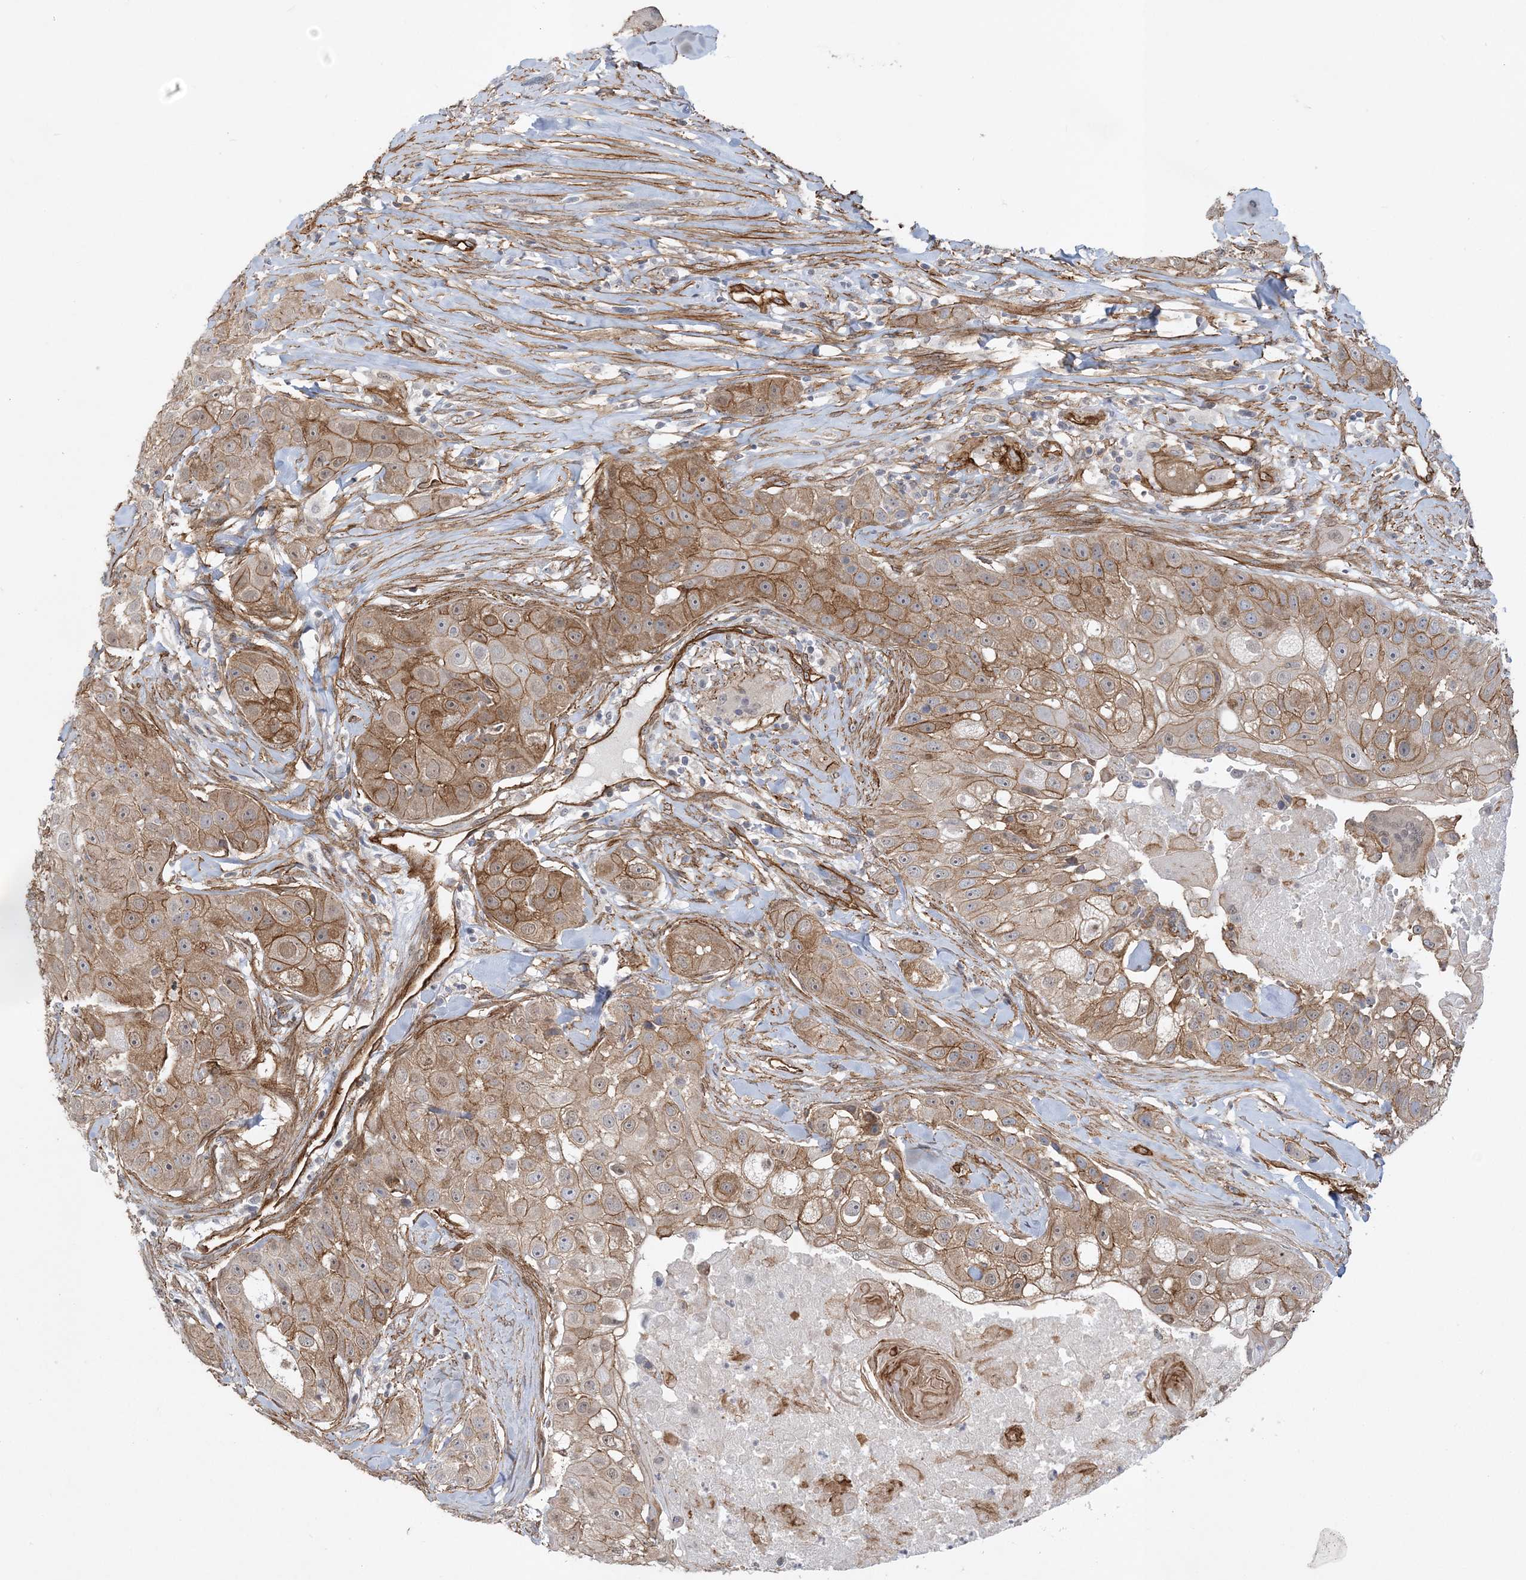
{"staining": {"intensity": "moderate", "quantity": ">75%", "location": "cytoplasmic/membranous,nuclear"}, "tissue": "head and neck cancer", "cell_type": "Tumor cells", "image_type": "cancer", "snomed": [{"axis": "morphology", "description": "Normal tissue, NOS"}, {"axis": "morphology", "description": "Squamous cell carcinoma, NOS"}, {"axis": "topography", "description": "Skeletal muscle"}, {"axis": "topography", "description": "Head-Neck"}], "caption": "Head and neck cancer (squamous cell carcinoma) stained with a protein marker exhibits moderate staining in tumor cells.", "gene": "RAI14", "patient": {"sex": "male", "age": 51}}